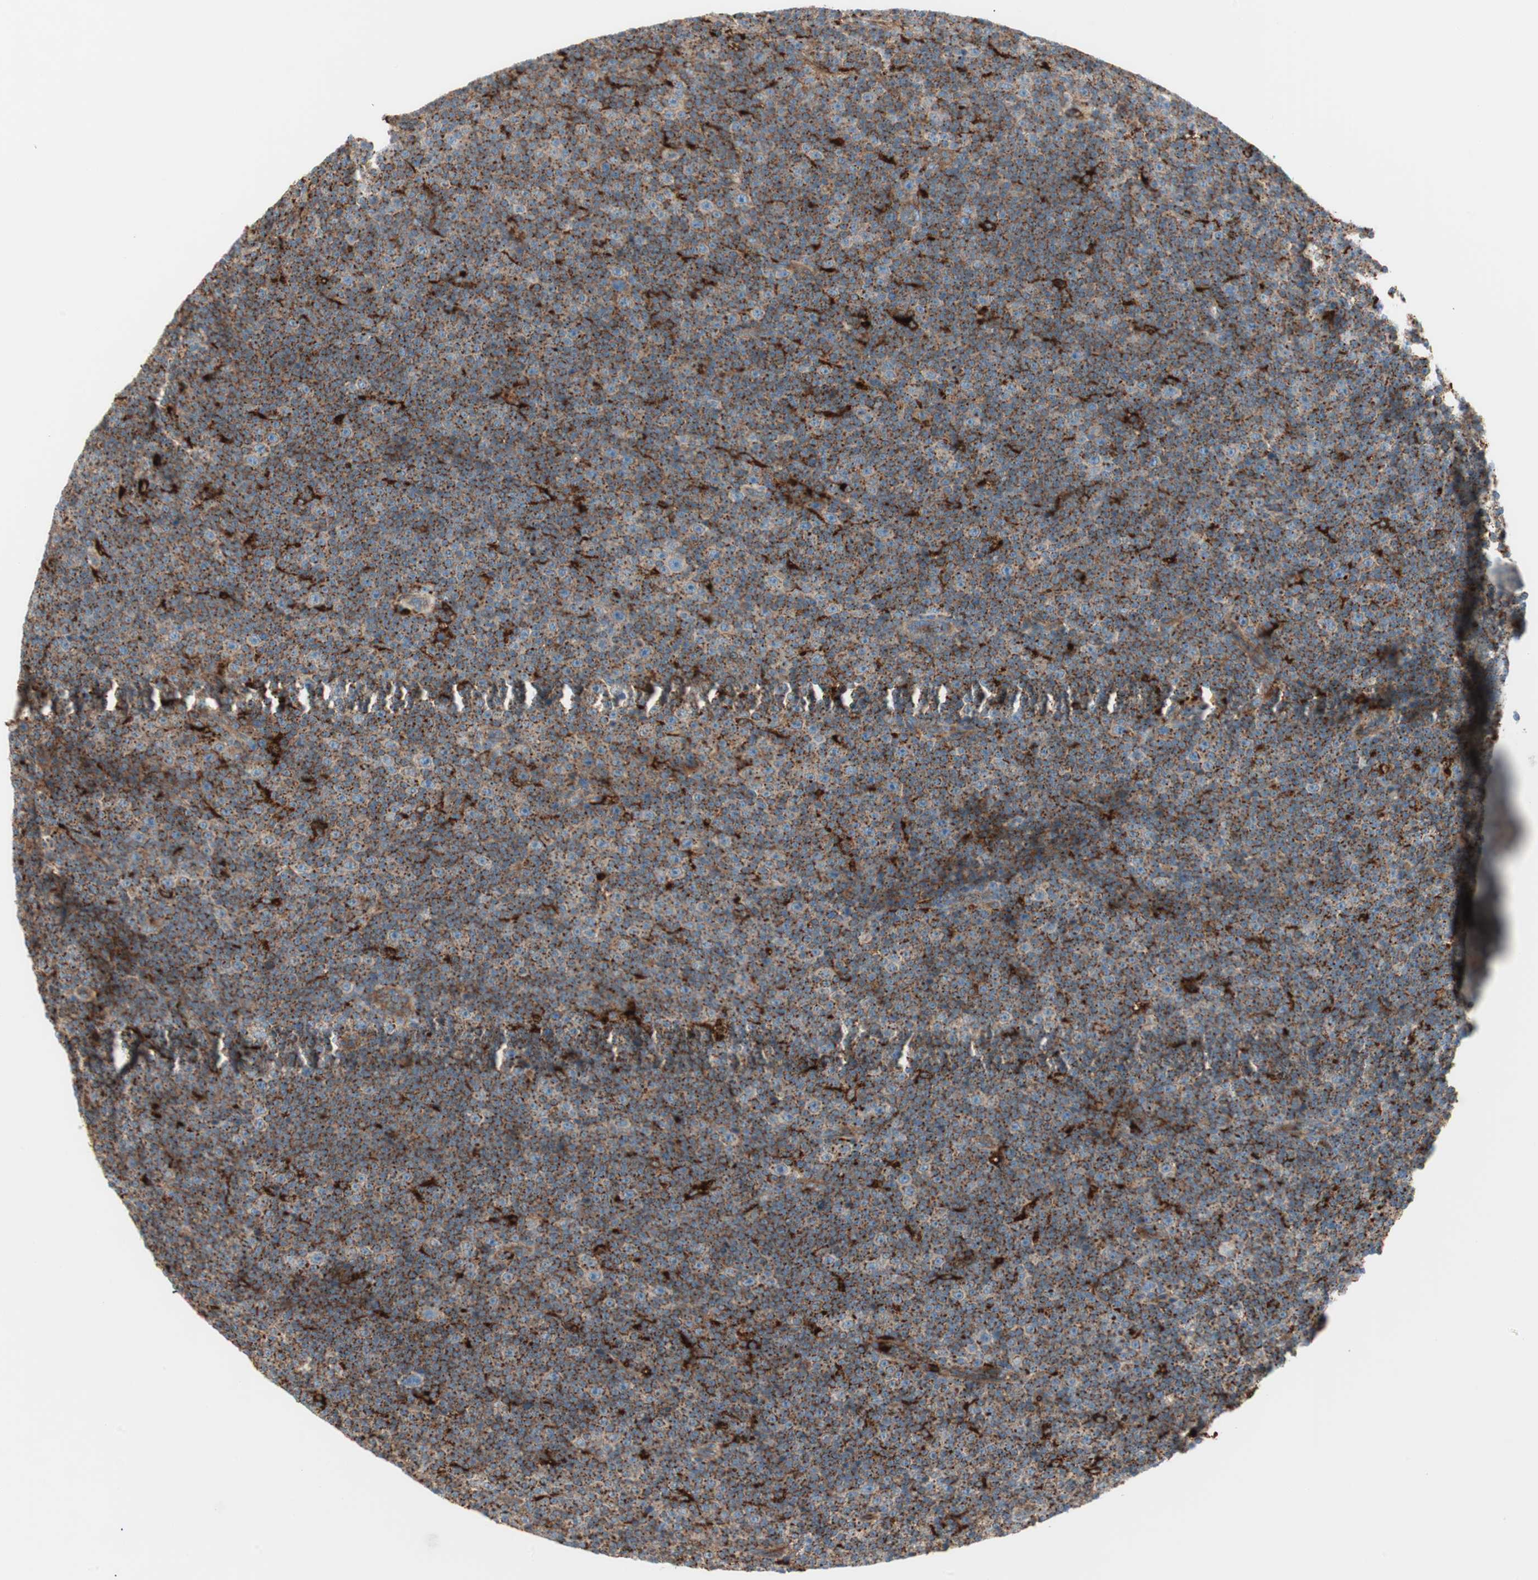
{"staining": {"intensity": "weak", "quantity": ">75%", "location": "cytoplasmic/membranous"}, "tissue": "lymphoma", "cell_type": "Tumor cells", "image_type": "cancer", "snomed": [{"axis": "morphology", "description": "Malignant lymphoma, non-Hodgkin's type, Low grade"}, {"axis": "topography", "description": "Lymph node"}], "caption": "Immunohistochemical staining of human malignant lymphoma, non-Hodgkin's type (low-grade) shows weak cytoplasmic/membranous protein staining in approximately >75% of tumor cells.", "gene": "ATP6V1G1", "patient": {"sex": "female", "age": 67}}